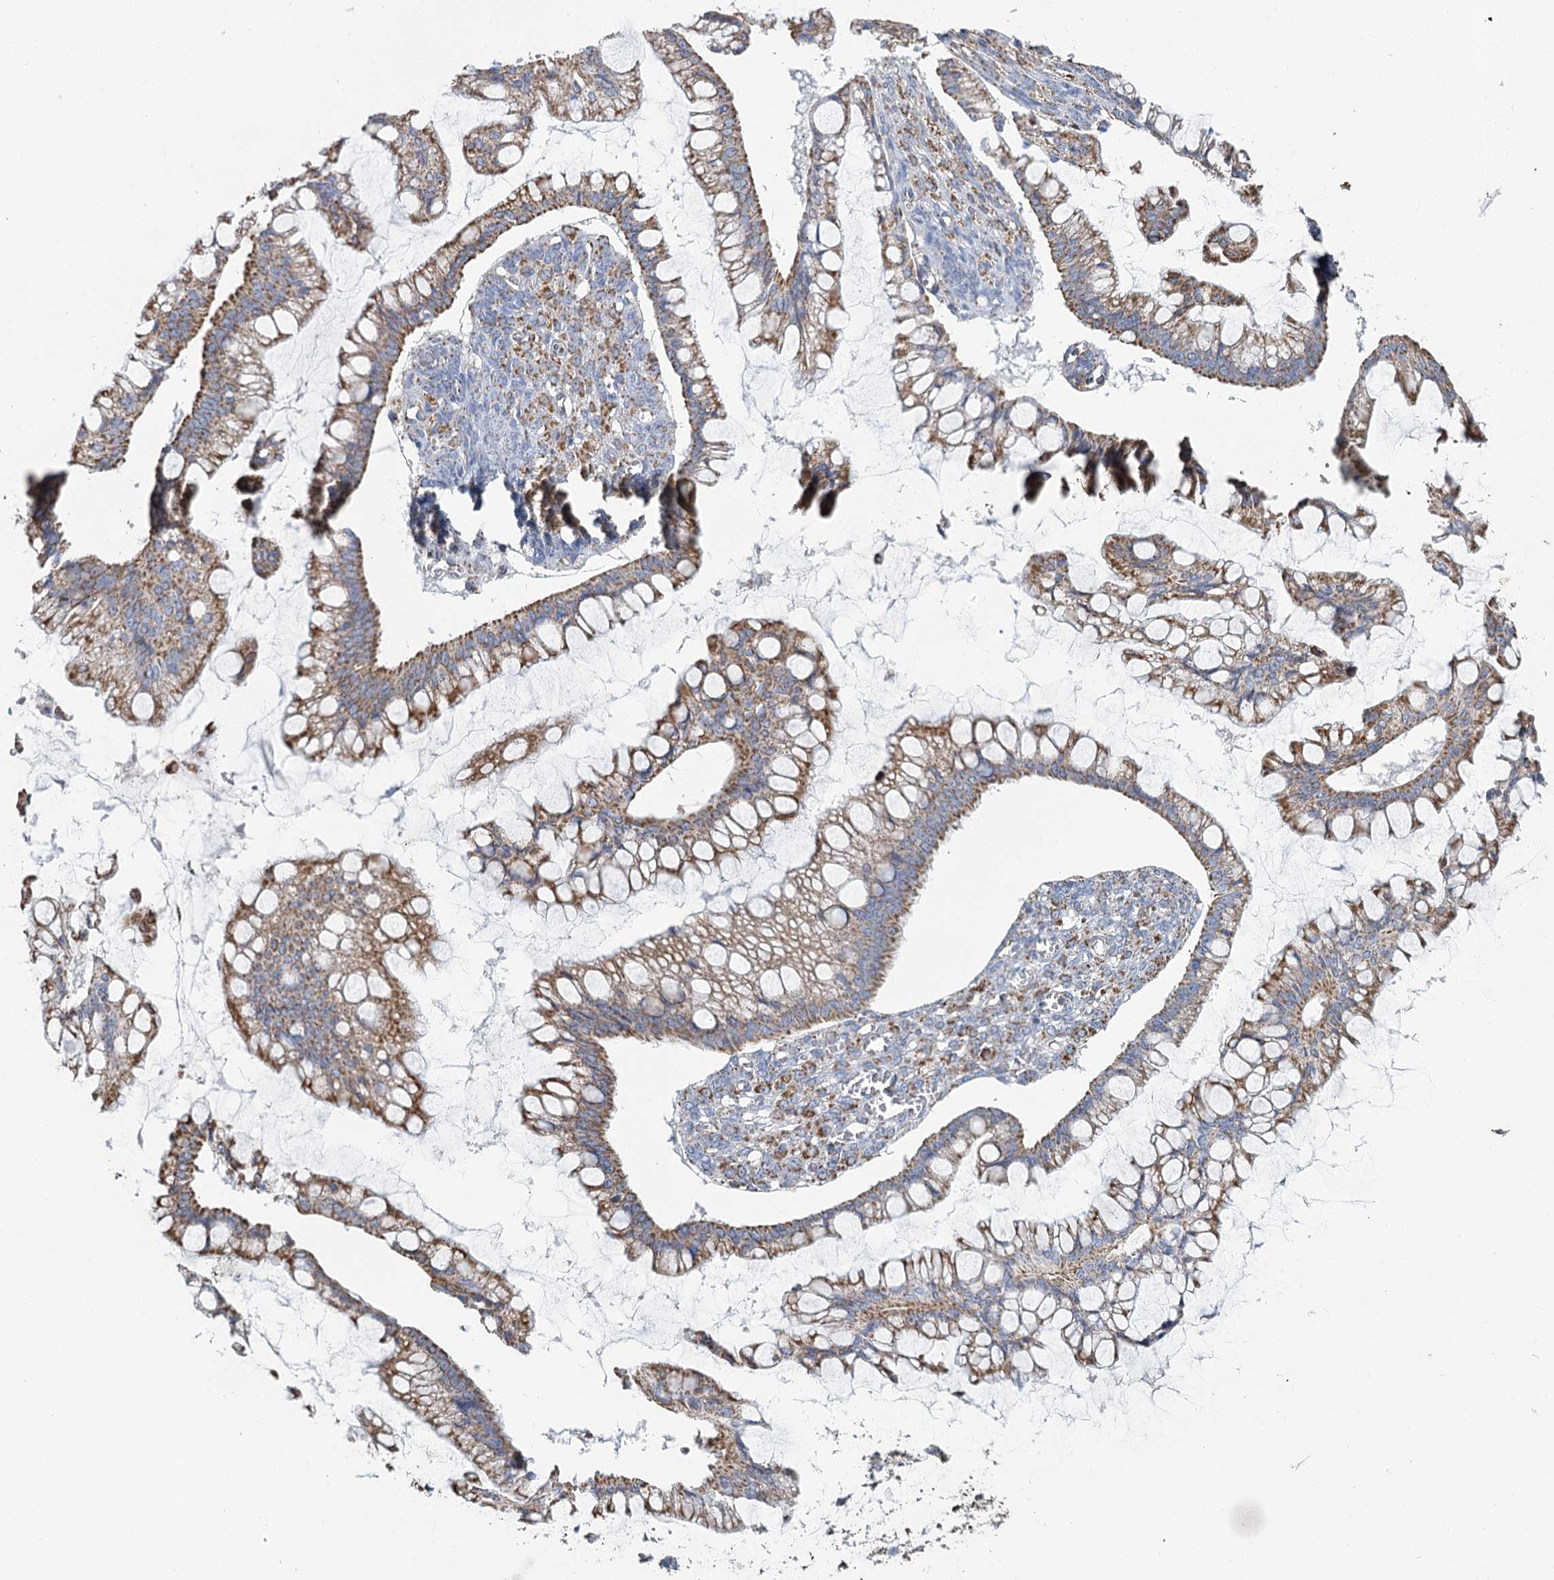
{"staining": {"intensity": "moderate", "quantity": ">75%", "location": "cytoplasmic/membranous"}, "tissue": "ovarian cancer", "cell_type": "Tumor cells", "image_type": "cancer", "snomed": [{"axis": "morphology", "description": "Cystadenocarcinoma, mucinous, NOS"}, {"axis": "topography", "description": "Ovary"}], "caption": "Ovarian mucinous cystadenocarcinoma stained with DAB IHC shows medium levels of moderate cytoplasmic/membranous positivity in about >75% of tumor cells.", "gene": "MRPL44", "patient": {"sex": "female", "age": 73}}